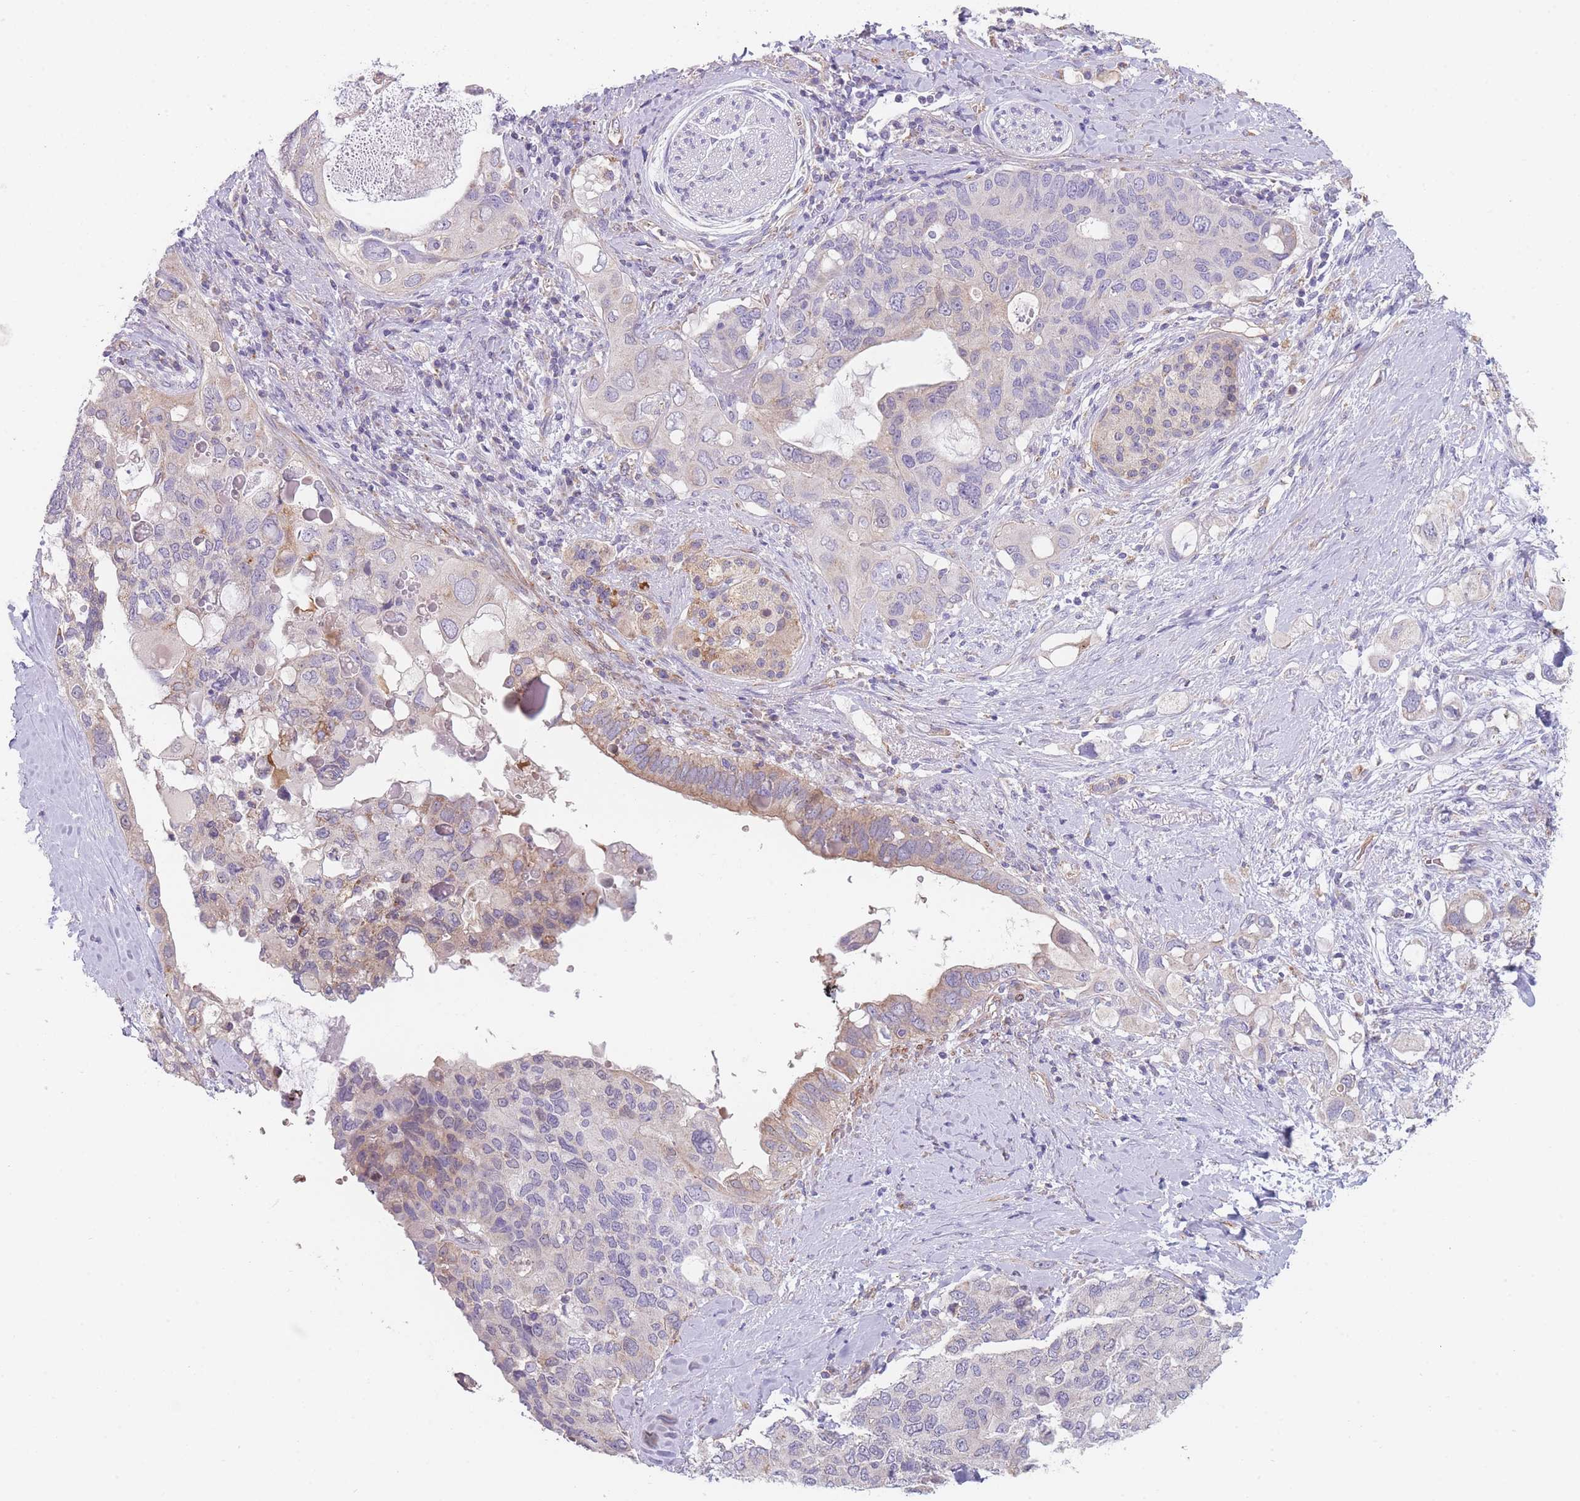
{"staining": {"intensity": "negative", "quantity": "none", "location": "none"}, "tissue": "pancreatic cancer", "cell_type": "Tumor cells", "image_type": "cancer", "snomed": [{"axis": "morphology", "description": "Adenocarcinoma, NOS"}, {"axis": "topography", "description": "Pancreas"}], "caption": "DAB (3,3'-diaminobenzidine) immunohistochemical staining of human pancreatic cancer reveals no significant positivity in tumor cells.", "gene": "SMPD4", "patient": {"sex": "female", "age": 56}}